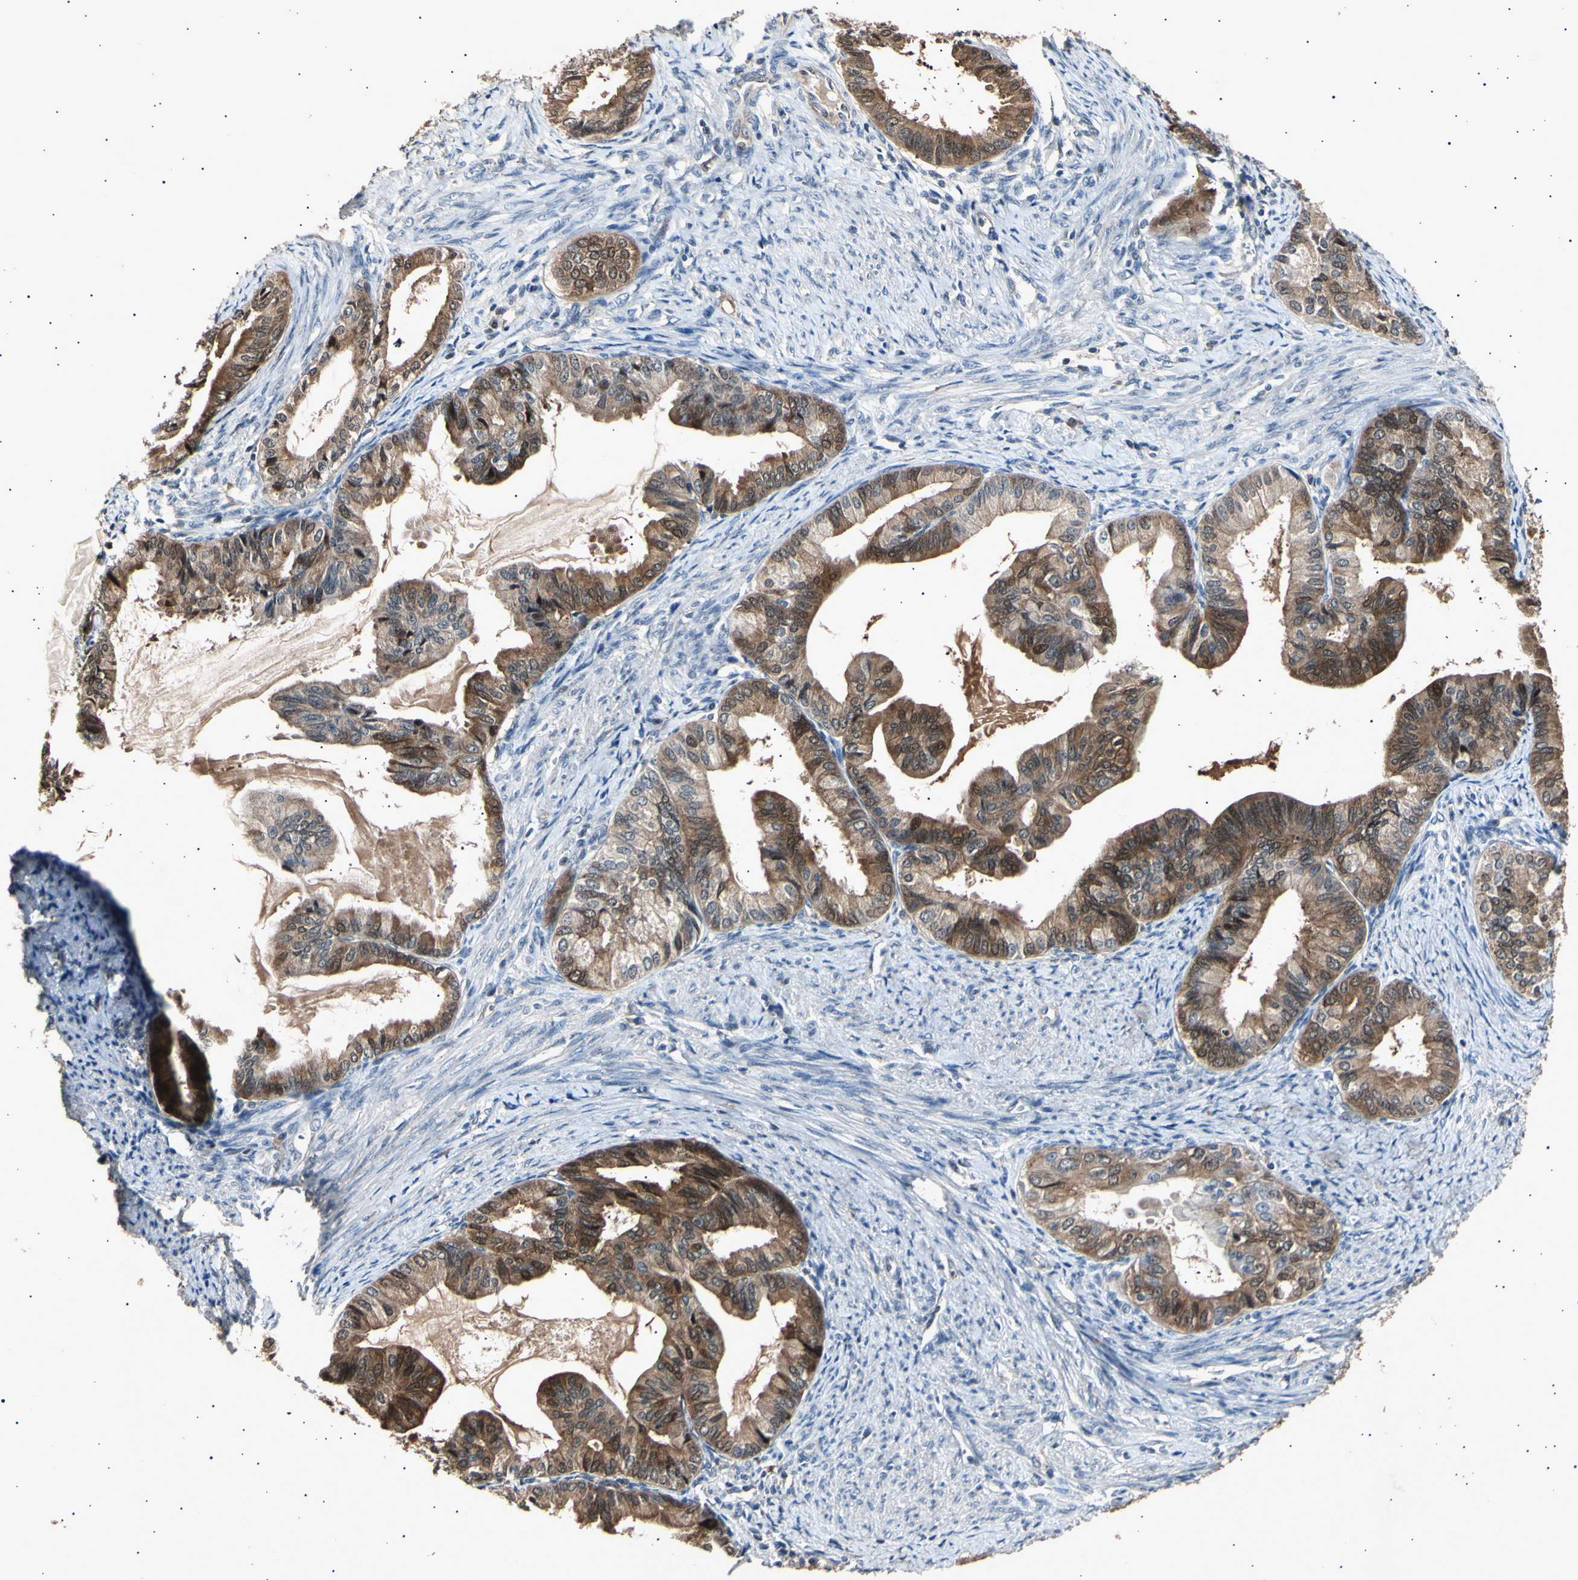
{"staining": {"intensity": "moderate", "quantity": ">75%", "location": "cytoplasmic/membranous"}, "tissue": "endometrial cancer", "cell_type": "Tumor cells", "image_type": "cancer", "snomed": [{"axis": "morphology", "description": "Adenocarcinoma, NOS"}, {"axis": "topography", "description": "Endometrium"}], "caption": "DAB (3,3'-diaminobenzidine) immunohistochemical staining of human adenocarcinoma (endometrial) displays moderate cytoplasmic/membranous protein expression in approximately >75% of tumor cells. (Stains: DAB in brown, nuclei in blue, Microscopy: brightfield microscopy at high magnification).", "gene": "ADCY3", "patient": {"sex": "female", "age": 86}}